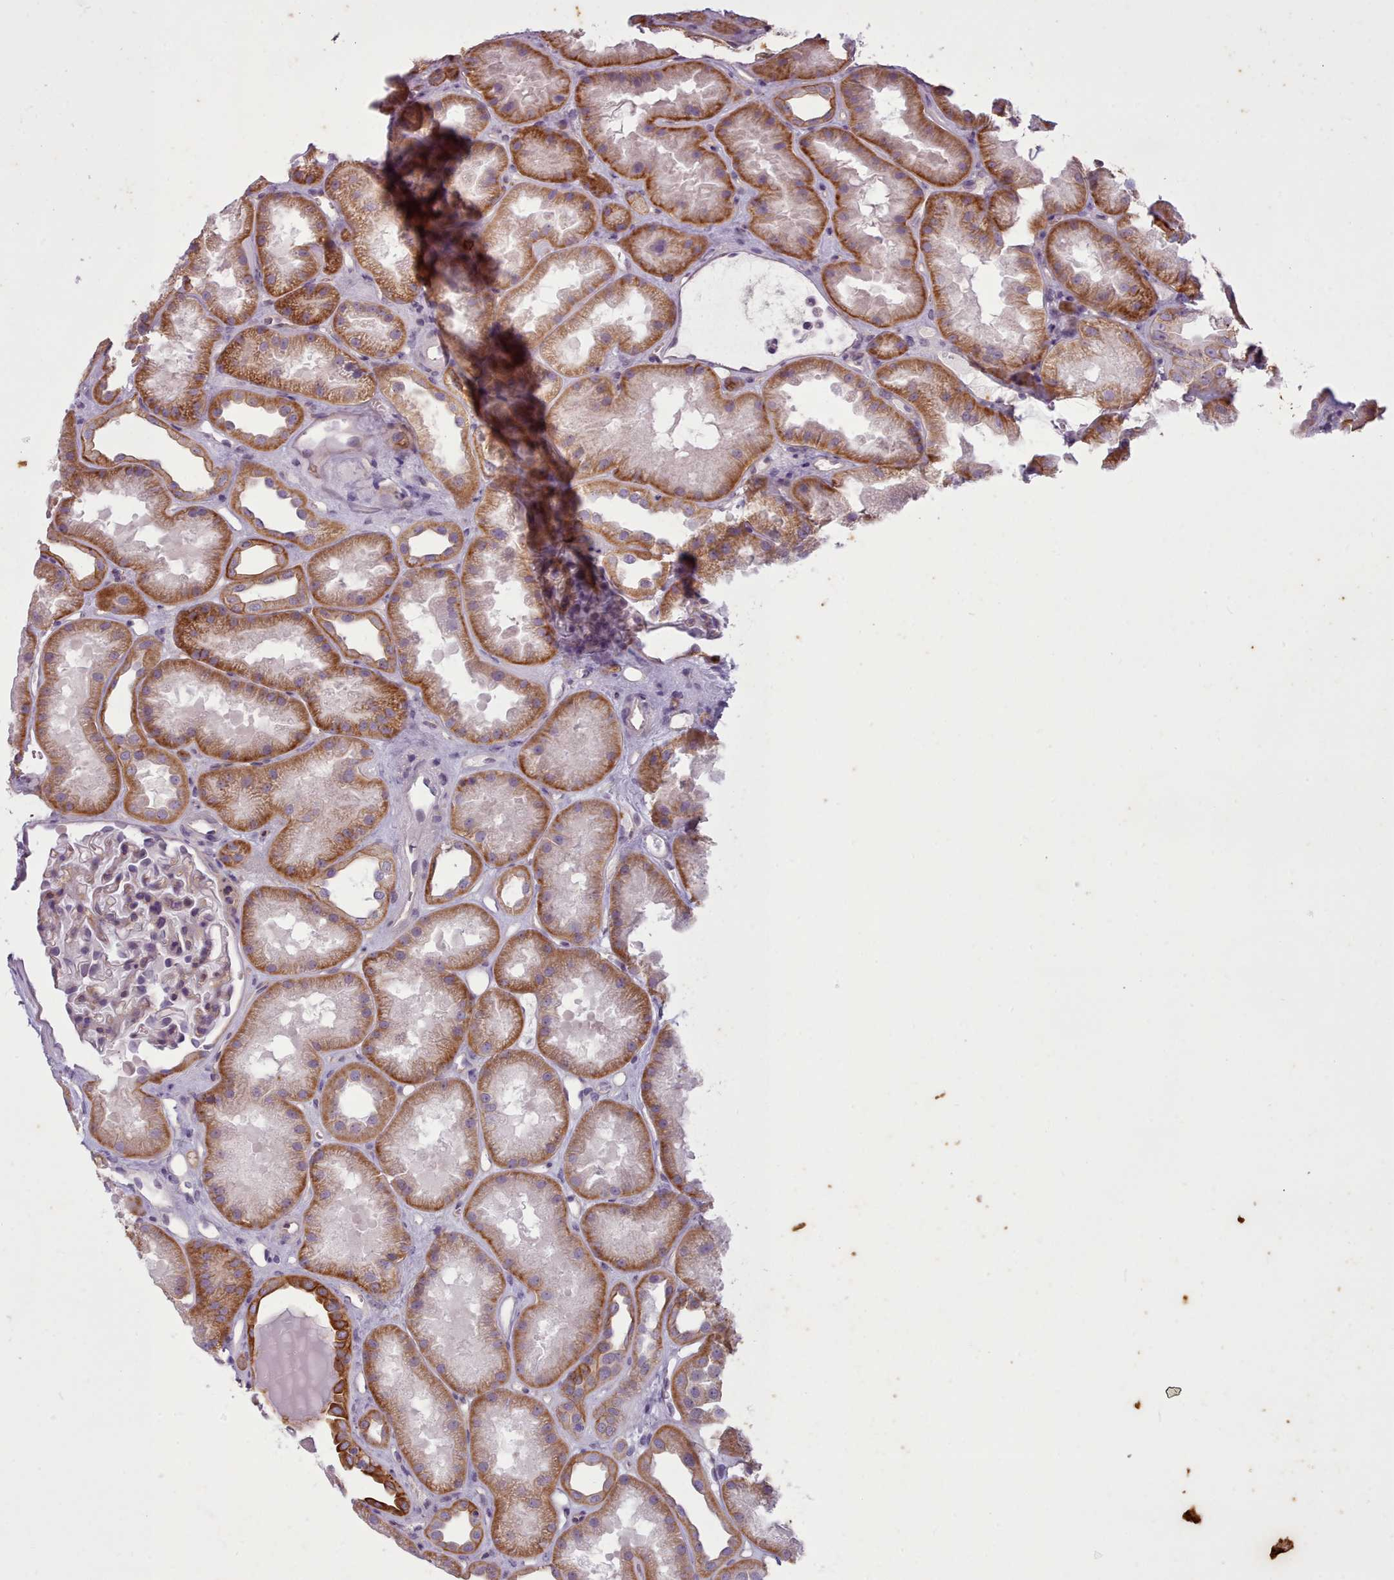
{"staining": {"intensity": "weak", "quantity": "<25%", "location": "cytoplasmic/membranous"}, "tissue": "kidney", "cell_type": "Cells in glomeruli", "image_type": "normal", "snomed": [{"axis": "morphology", "description": "Normal tissue, NOS"}, {"axis": "topography", "description": "Kidney"}], "caption": "Immunohistochemistry (IHC) of benign human kidney exhibits no staining in cells in glomeruli.", "gene": "PLD4", "patient": {"sex": "male", "age": 61}}